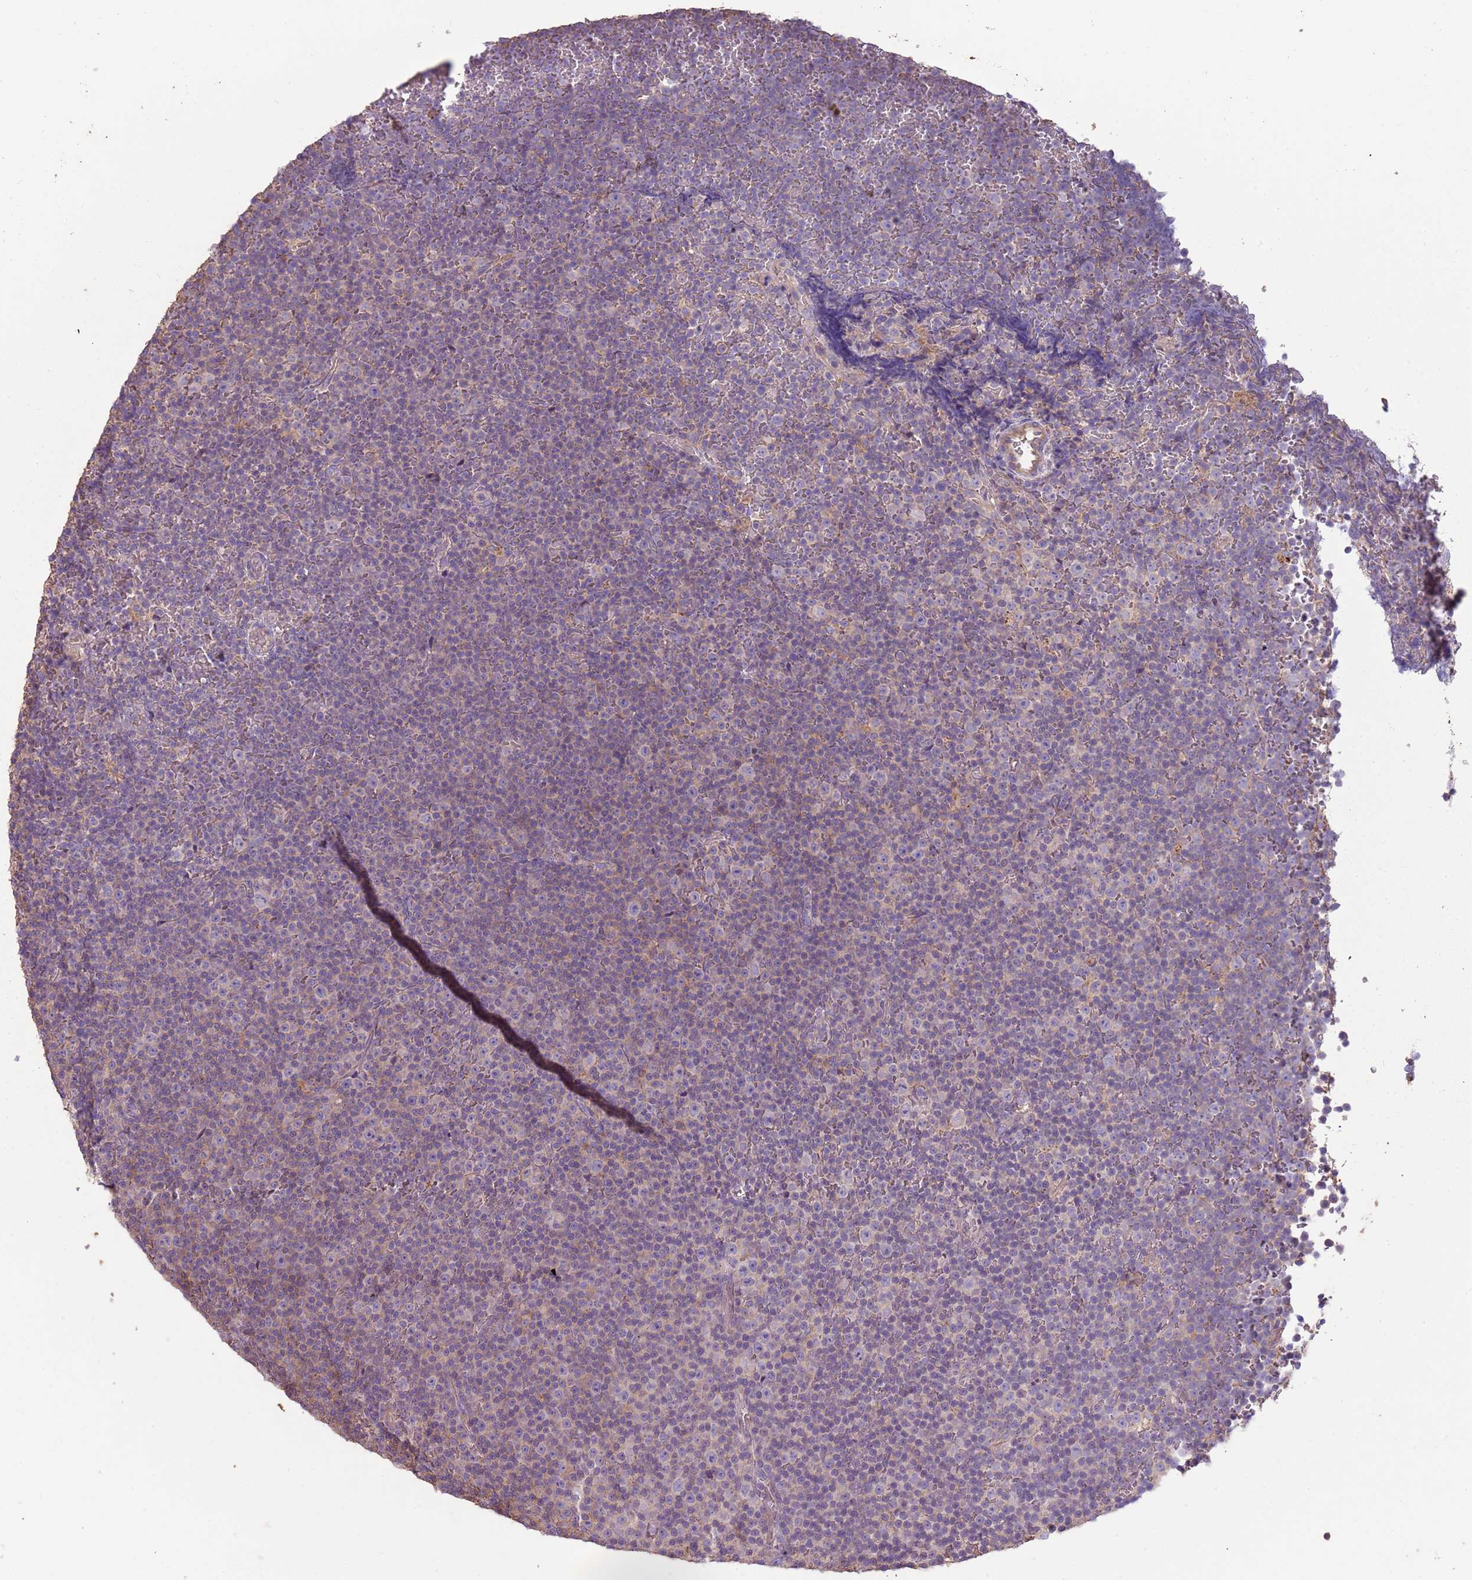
{"staining": {"intensity": "negative", "quantity": "none", "location": "none"}, "tissue": "lymphoma", "cell_type": "Tumor cells", "image_type": "cancer", "snomed": [{"axis": "morphology", "description": "Malignant lymphoma, non-Hodgkin's type, Low grade"}, {"axis": "topography", "description": "Lymph node"}], "caption": "Immunohistochemistry (IHC) of human malignant lymphoma, non-Hodgkin's type (low-grade) reveals no staining in tumor cells. (Stains: DAB (3,3'-diaminobenzidine) immunohistochemistry (IHC) with hematoxylin counter stain, Microscopy: brightfield microscopy at high magnification).", "gene": "FECH", "patient": {"sex": "female", "age": 67}}